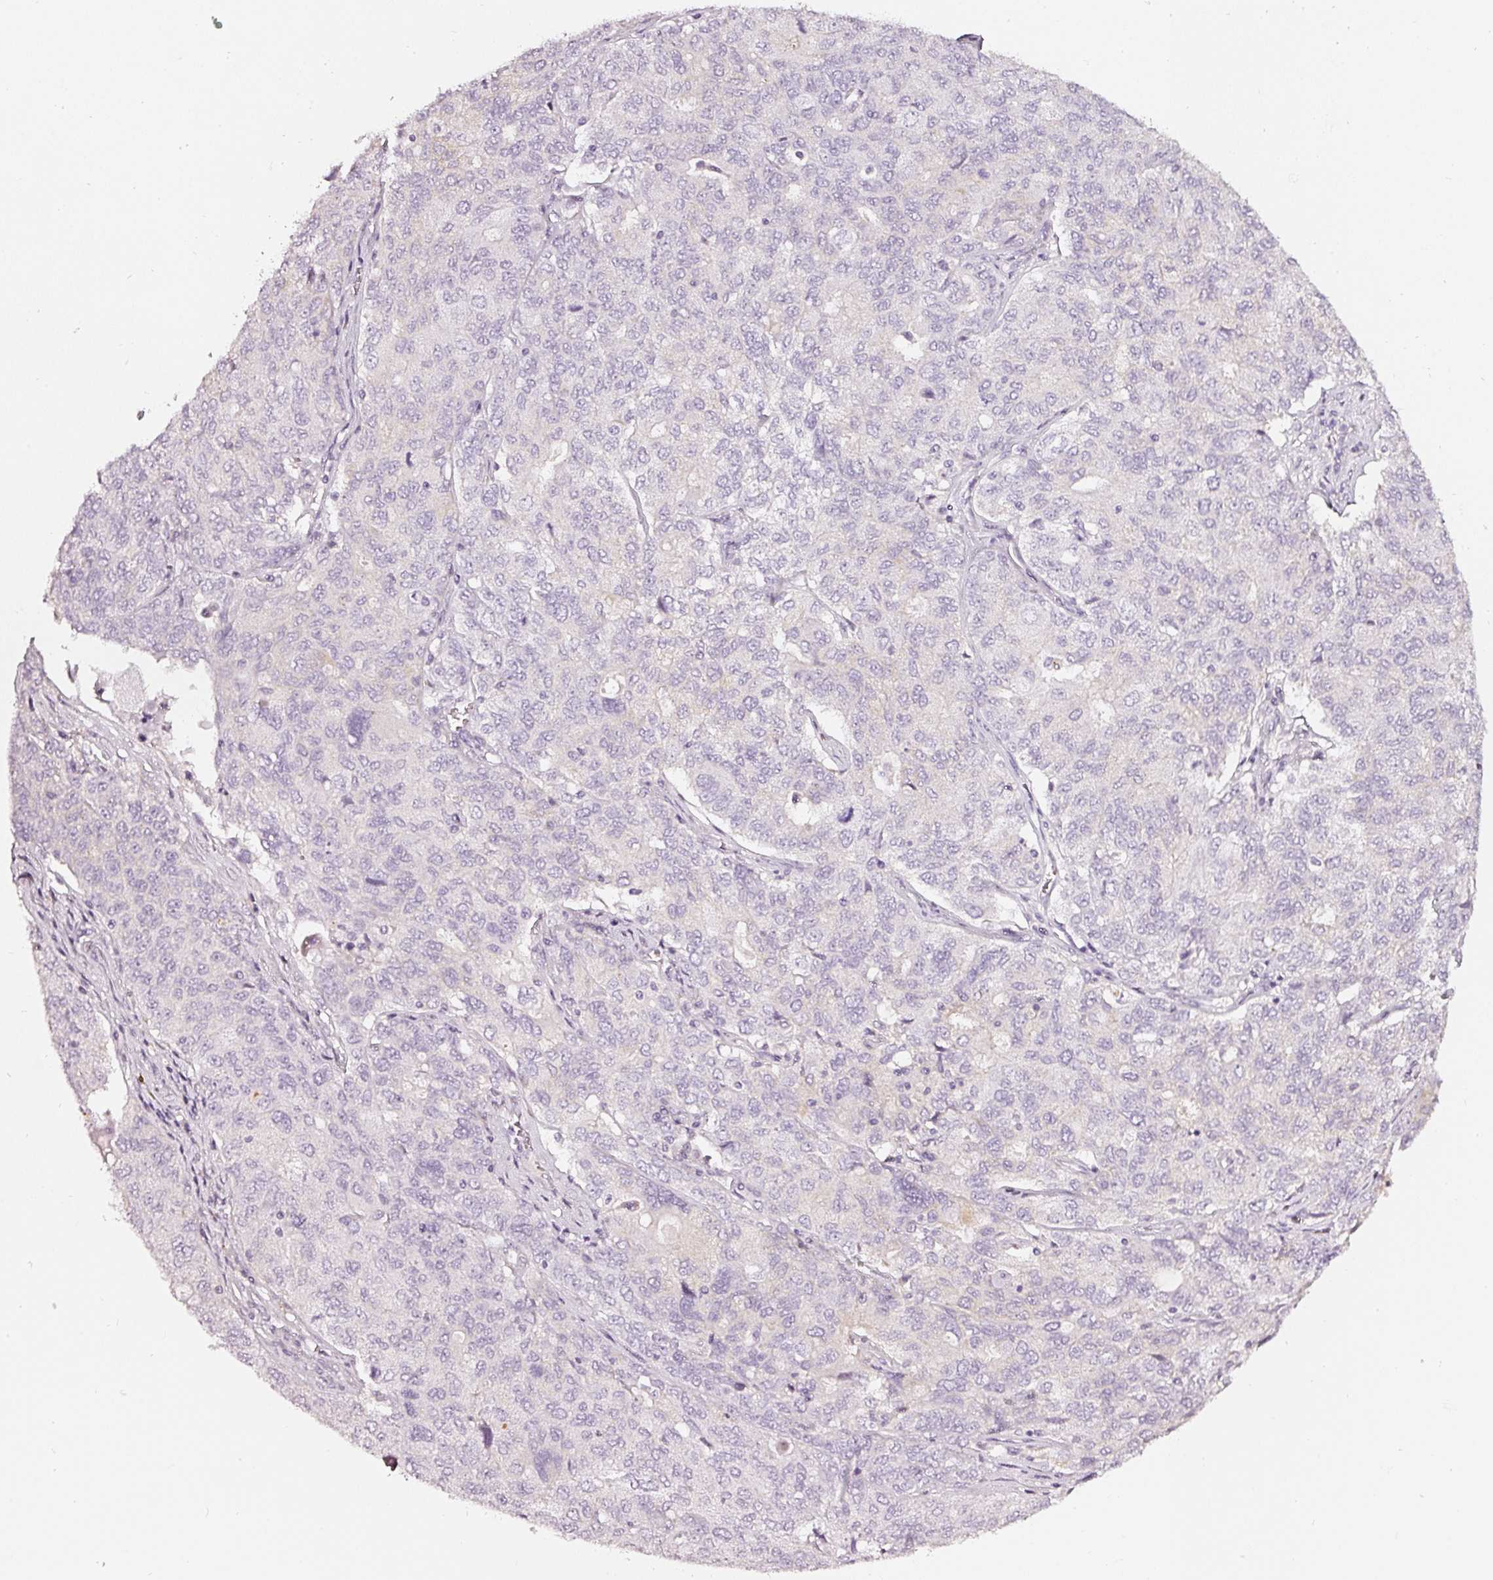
{"staining": {"intensity": "negative", "quantity": "none", "location": "none"}, "tissue": "ovarian cancer", "cell_type": "Tumor cells", "image_type": "cancer", "snomed": [{"axis": "morphology", "description": "Carcinoma, endometroid"}, {"axis": "topography", "description": "Ovary"}], "caption": "DAB immunohistochemical staining of ovarian cancer (endometroid carcinoma) displays no significant expression in tumor cells. The staining was performed using DAB to visualize the protein expression in brown, while the nuclei were stained in blue with hematoxylin (Magnification: 20x).", "gene": "CNP", "patient": {"sex": "female", "age": 62}}